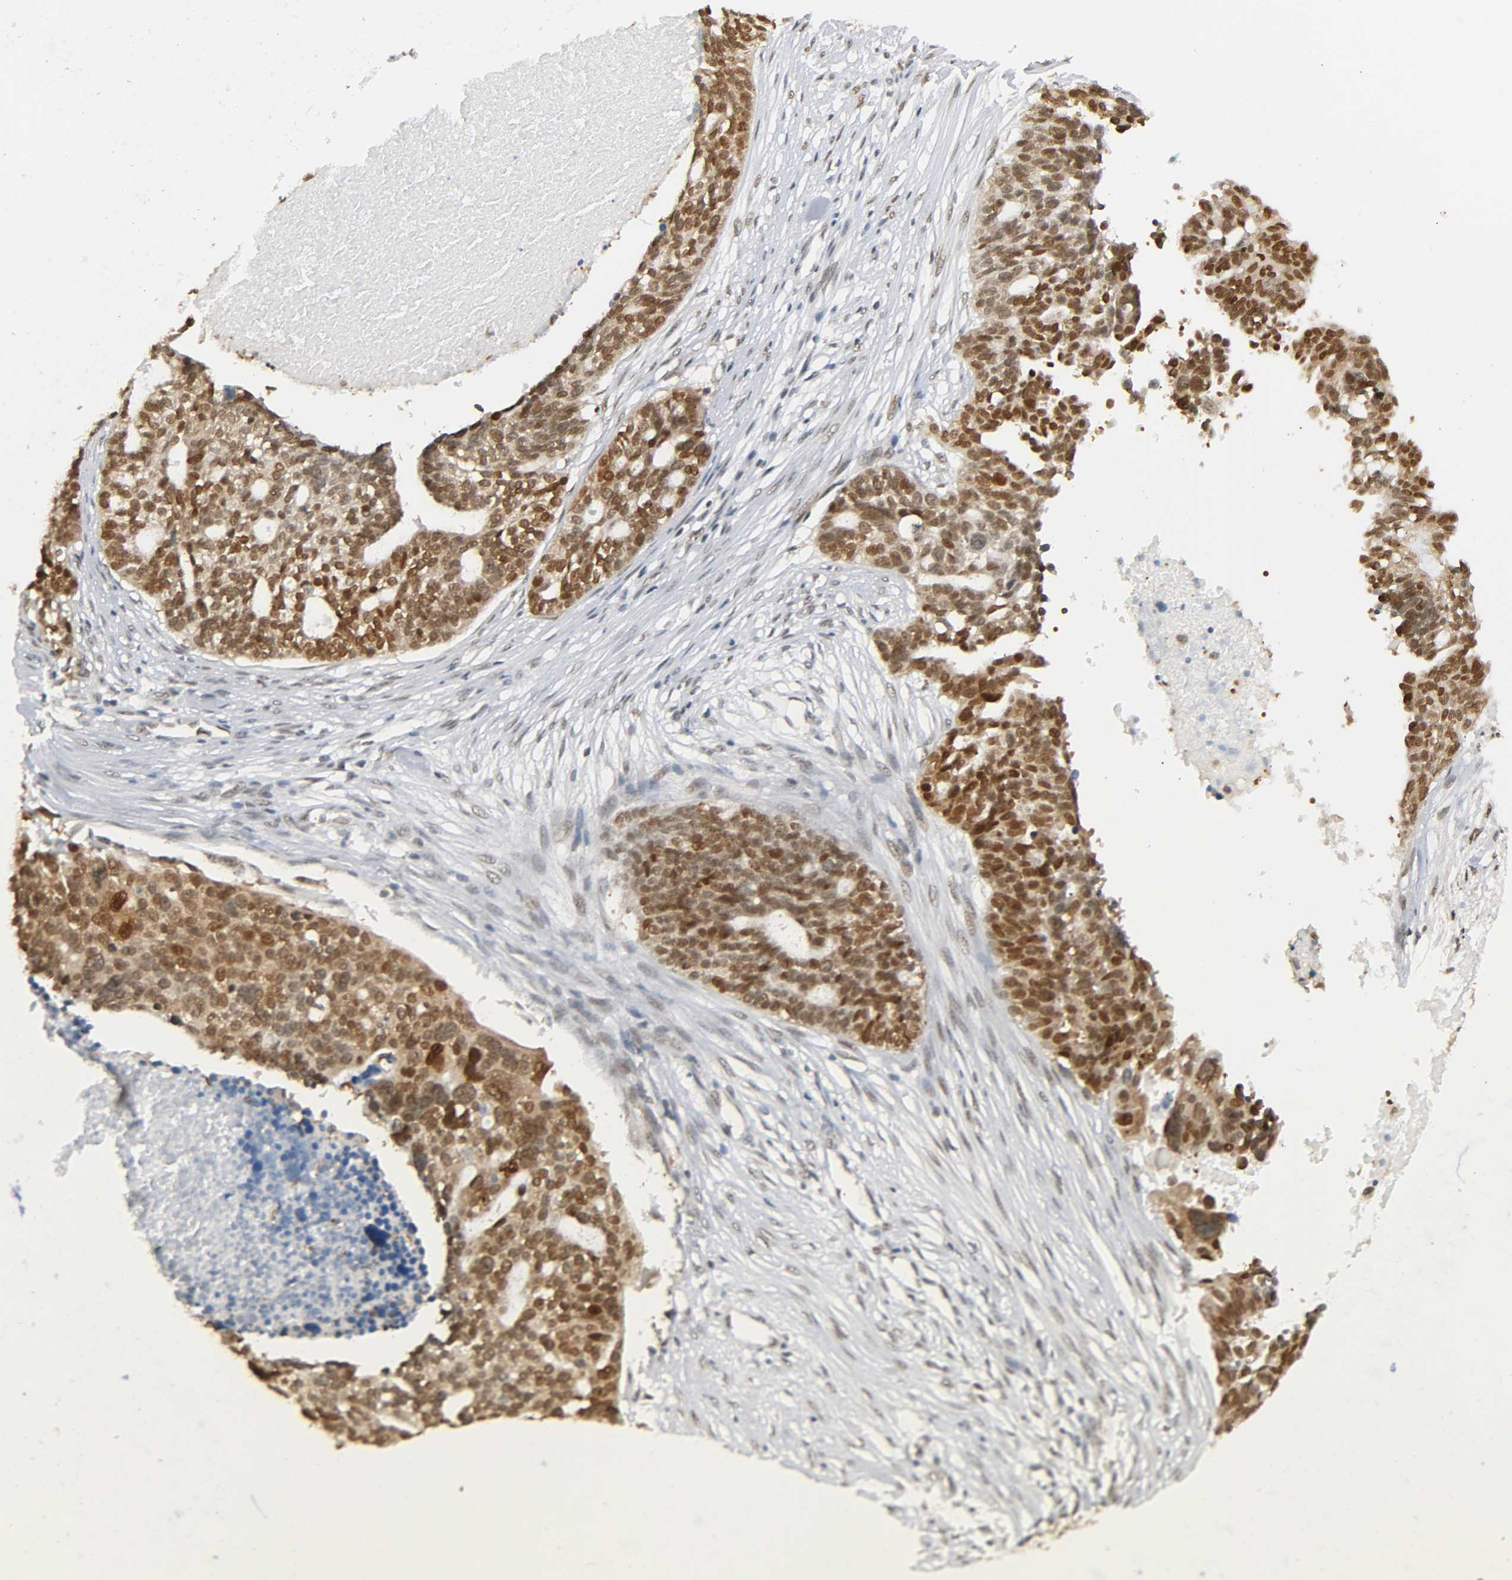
{"staining": {"intensity": "strong", "quantity": ">75%", "location": "nuclear"}, "tissue": "ovarian cancer", "cell_type": "Tumor cells", "image_type": "cancer", "snomed": [{"axis": "morphology", "description": "Cystadenocarcinoma, serous, NOS"}, {"axis": "topography", "description": "Ovary"}], "caption": "IHC histopathology image of neoplastic tissue: human serous cystadenocarcinoma (ovarian) stained using immunohistochemistry displays high levels of strong protein expression localized specifically in the nuclear of tumor cells, appearing as a nuclear brown color.", "gene": "SUMO1", "patient": {"sex": "female", "age": 59}}